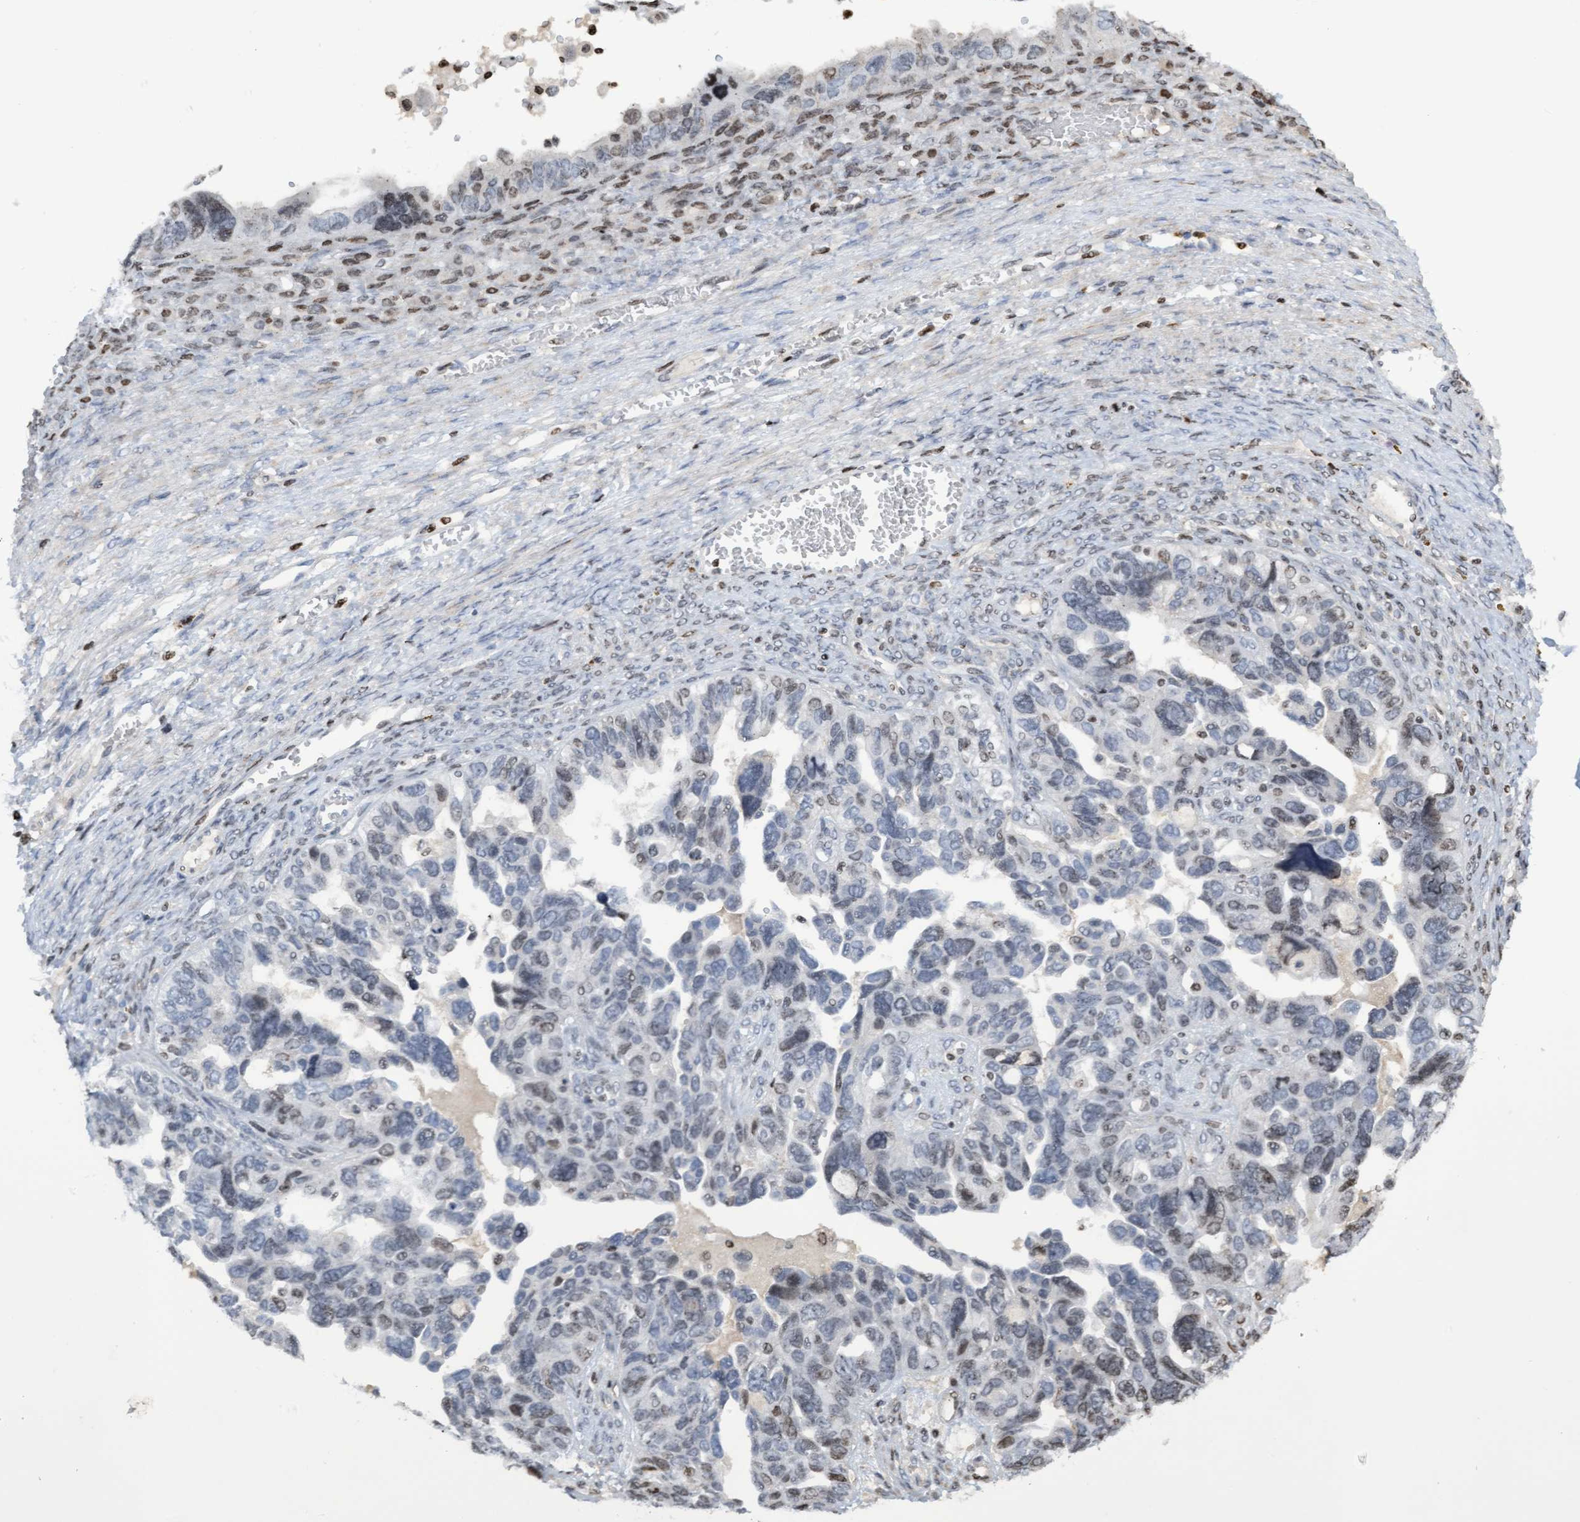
{"staining": {"intensity": "weak", "quantity": "25%-75%", "location": "nuclear"}, "tissue": "ovarian cancer", "cell_type": "Tumor cells", "image_type": "cancer", "snomed": [{"axis": "morphology", "description": "Cystadenocarcinoma, serous, NOS"}, {"axis": "topography", "description": "Ovary"}], "caption": "High-power microscopy captured an IHC photomicrograph of ovarian serous cystadenocarcinoma, revealing weak nuclear staining in about 25%-75% of tumor cells.", "gene": "CBX2", "patient": {"sex": "female", "age": 79}}